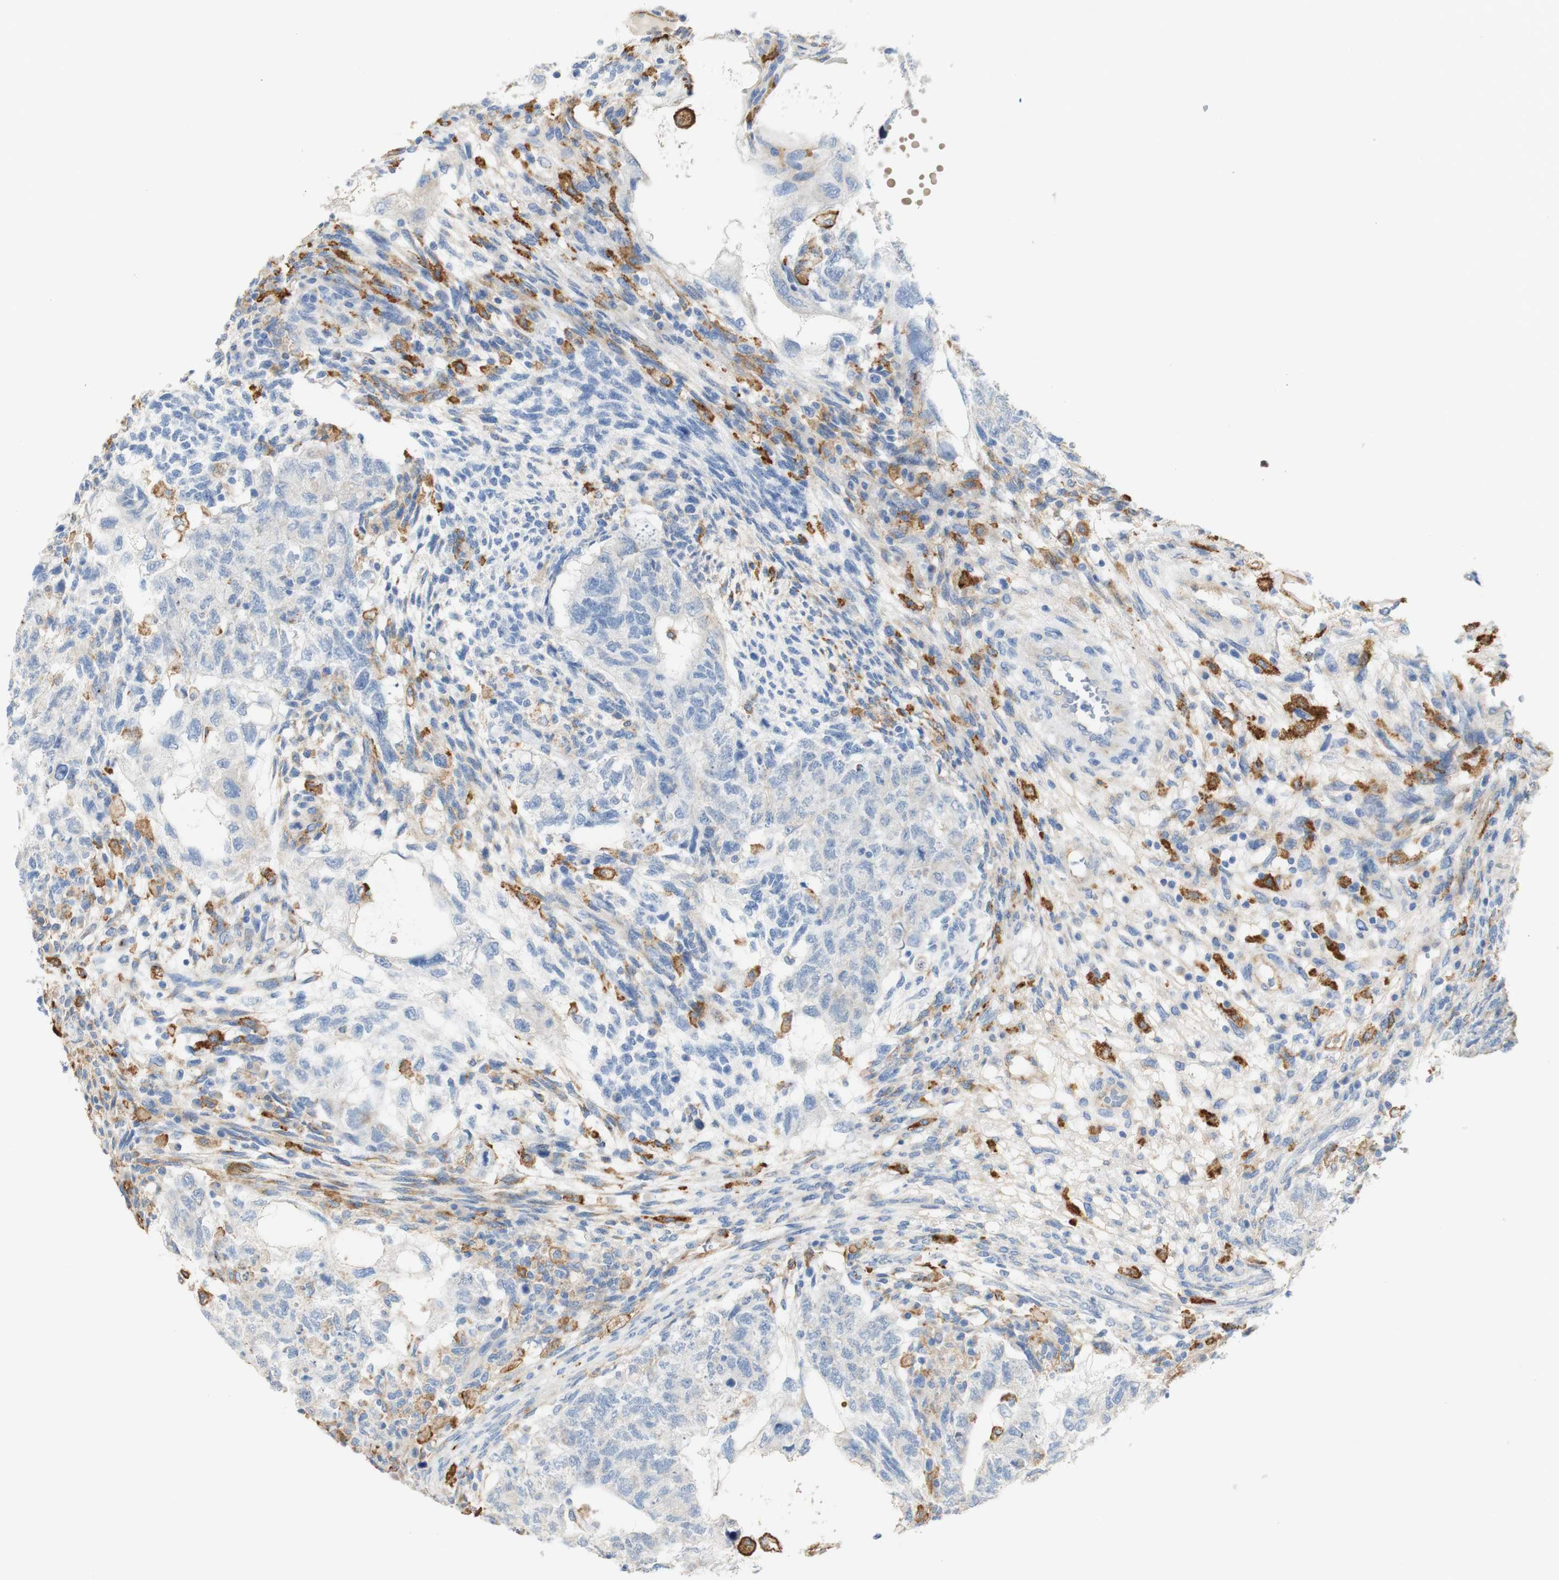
{"staining": {"intensity": "weak", "quantity": "<25%", "location": "cytoplasmic/membranous"}, "tissue": "testis cancer", "cell_type": "Tumor cells", "image_type": "cancer", "snomed": [{"axis": "morphology", "description": "Normal tissue, NOS"}, {"axis": "morphology", "description": "Carcinoma, Embryonal, NOS"}, {"axis": "topography", "description": "Testis"}], "caption": "Immunohistochemistry image of neoplastic tissue: human testis cancer stained with DAB reveals no significant protein positivity in tumor cells. (DAB (3,3'-diaminobenzidine) immunohistochemistry (IHC) with hematoxylin counter stain).", "gene": "FCGRT", "patient": {"sex": "male", "age": 36}}